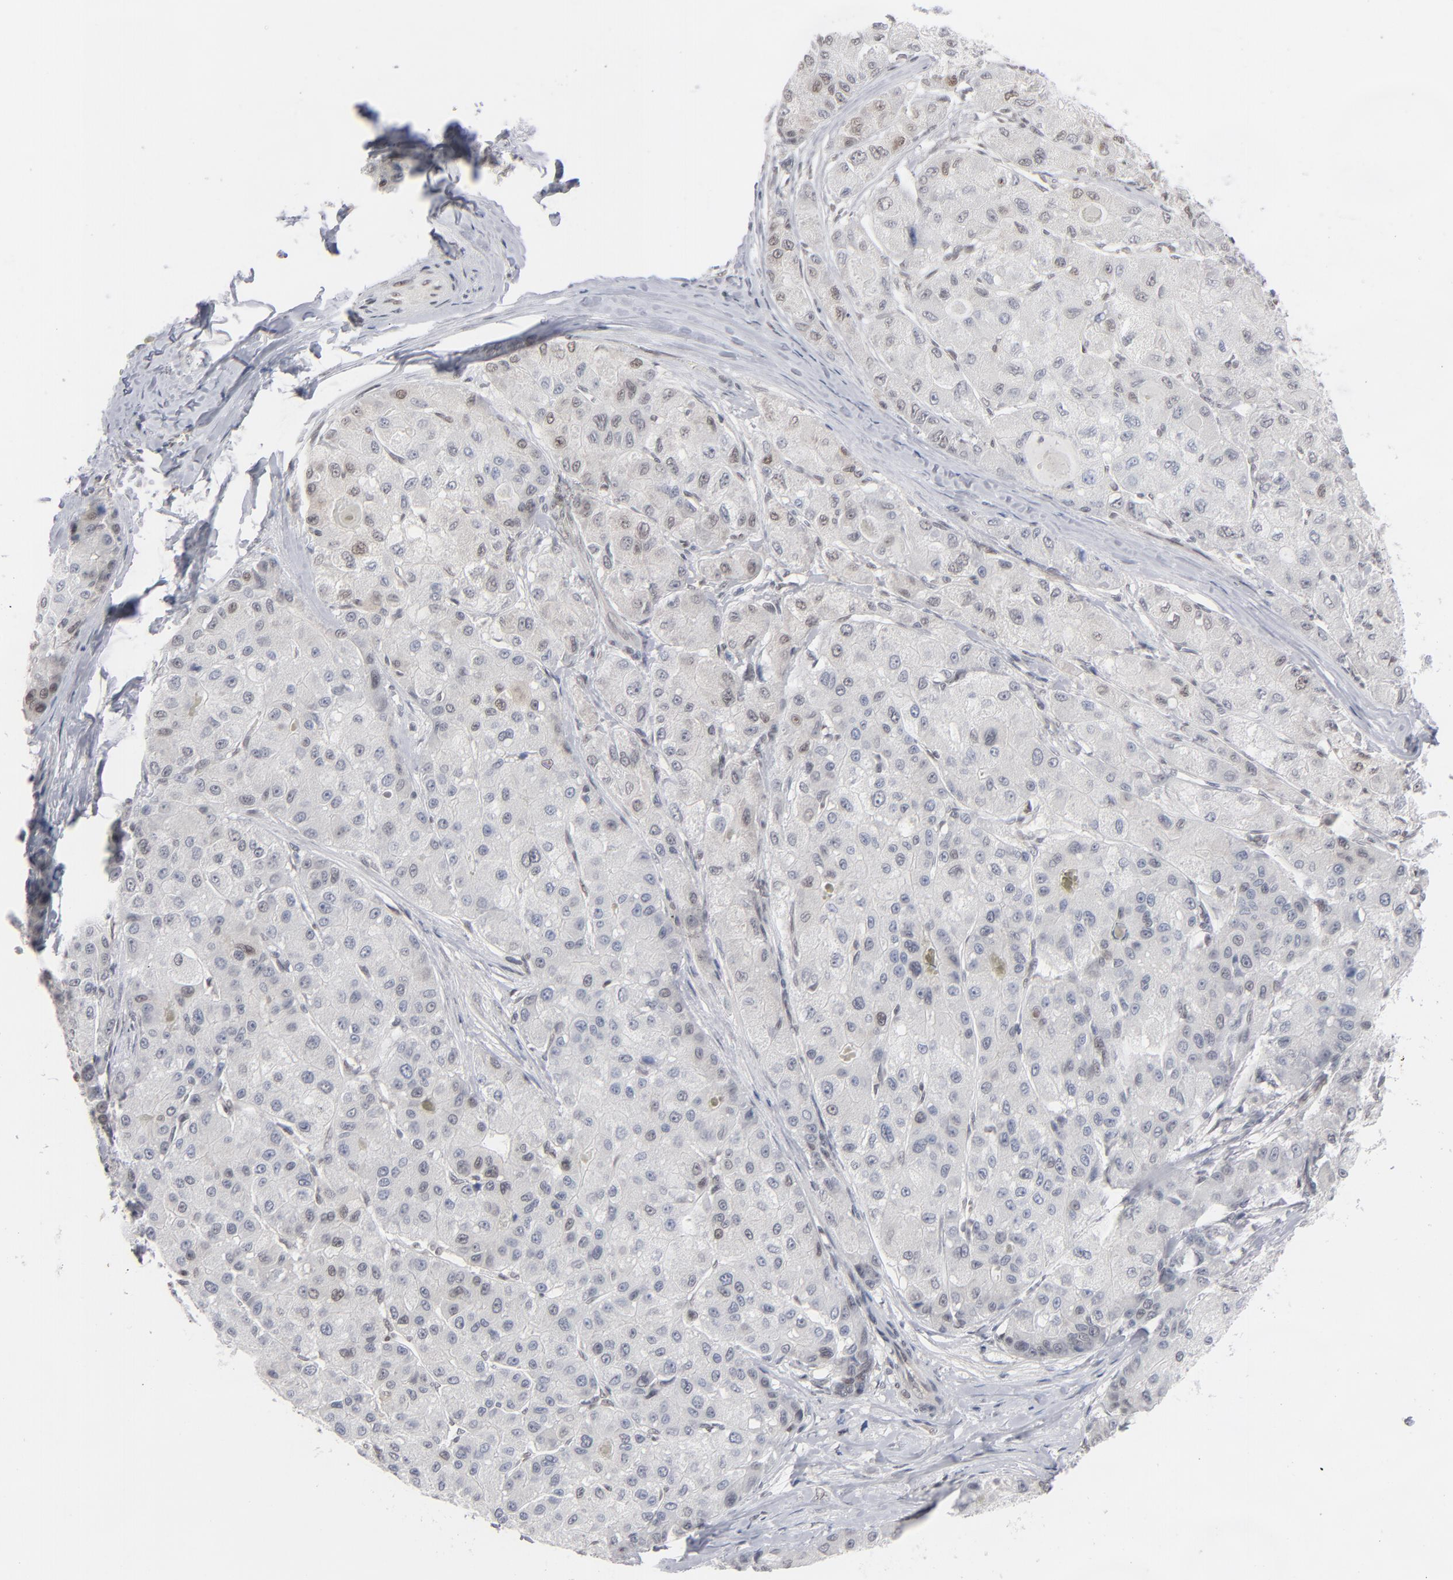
{"staining": {"intensity": "weak", "quantity": "25%-75%", "location": "nuclear"}, "tissue": "liver cancer", "cell_type": "Tumor cells", "image_type": "cancer", "snomed": [{"axis": "morphology", "description": "Carcinoma, Hepatocellular, NOS"}, {"axis": "topography", "description": "Liver"}], "caption": "A low amount of weak nuclear expression is present in approximately 25%-75% of tumor cells in liver cancer (hepatocellular carcinoma) tissue.", "gene": "IRF9", "patient": {"sex": "male", "age": 80}}